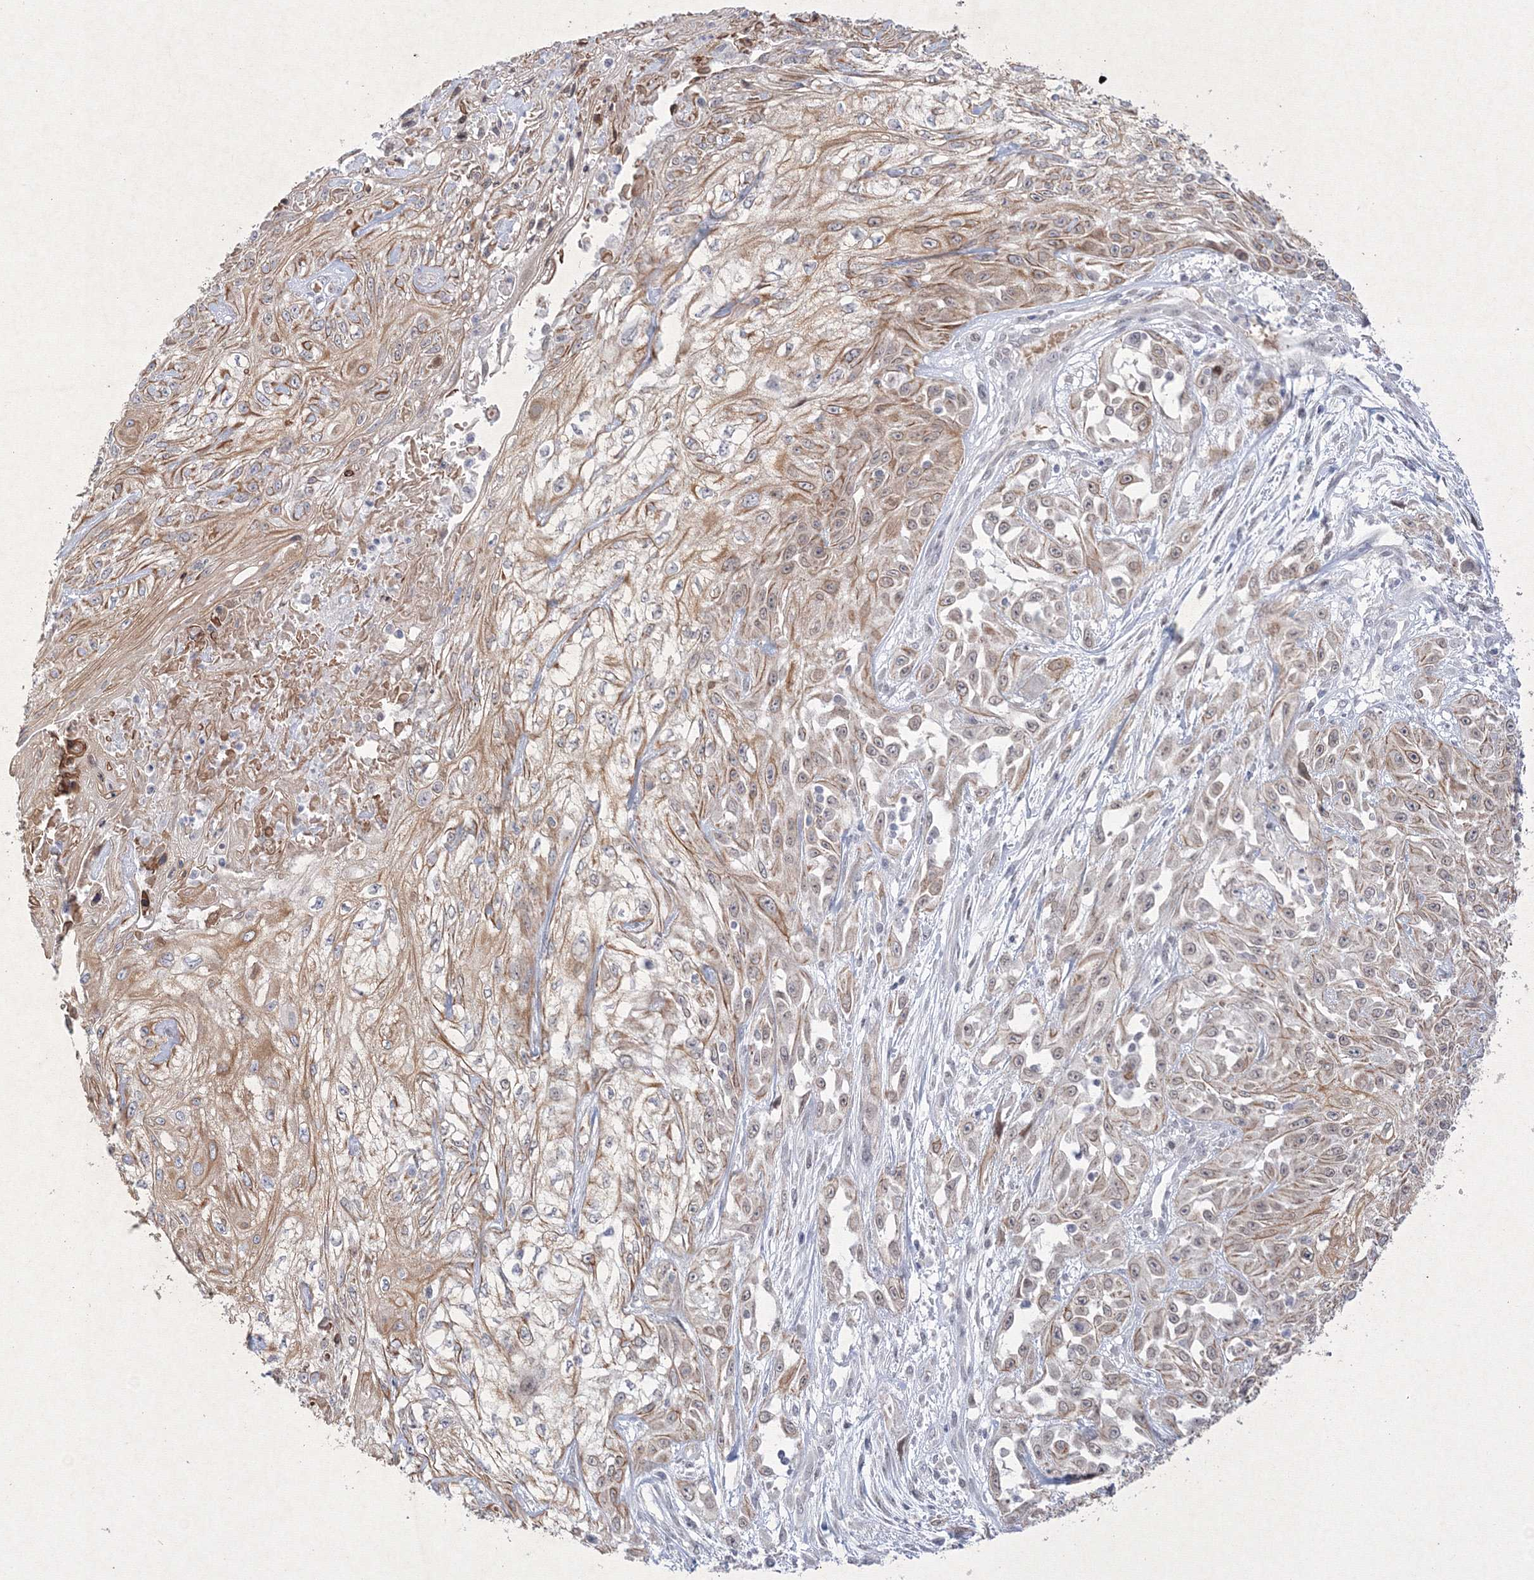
{"staining": {"intensity": "moderate", "quantity": ">75%", "location": "cytoplasmic/membranous"}, "tissue": "skin cancer", "cell_type": "Tumor cells", "image_type": "cancer", "snomed": [{"axis": "morphology", "description": "Squamous cell carcinoma, NOS"}, {"axis": "morphology", "description": "Squamous cell carcinoma, metastatic, NOS"}, {"axis": "topography", "description": "Skin"}, {"axis": "topography", "description": "Lymph node"}], "caption": "A high-resolution photomicrograph shows immunohistochemistry staining of skin cancer (squamous cell carcinoma), which exhibits moderate cytoplasmic/membranous expression in approximately >75% of tumor cells.", "gene": "NXPE3", "patient": {"sex": "male", "age": 75}}